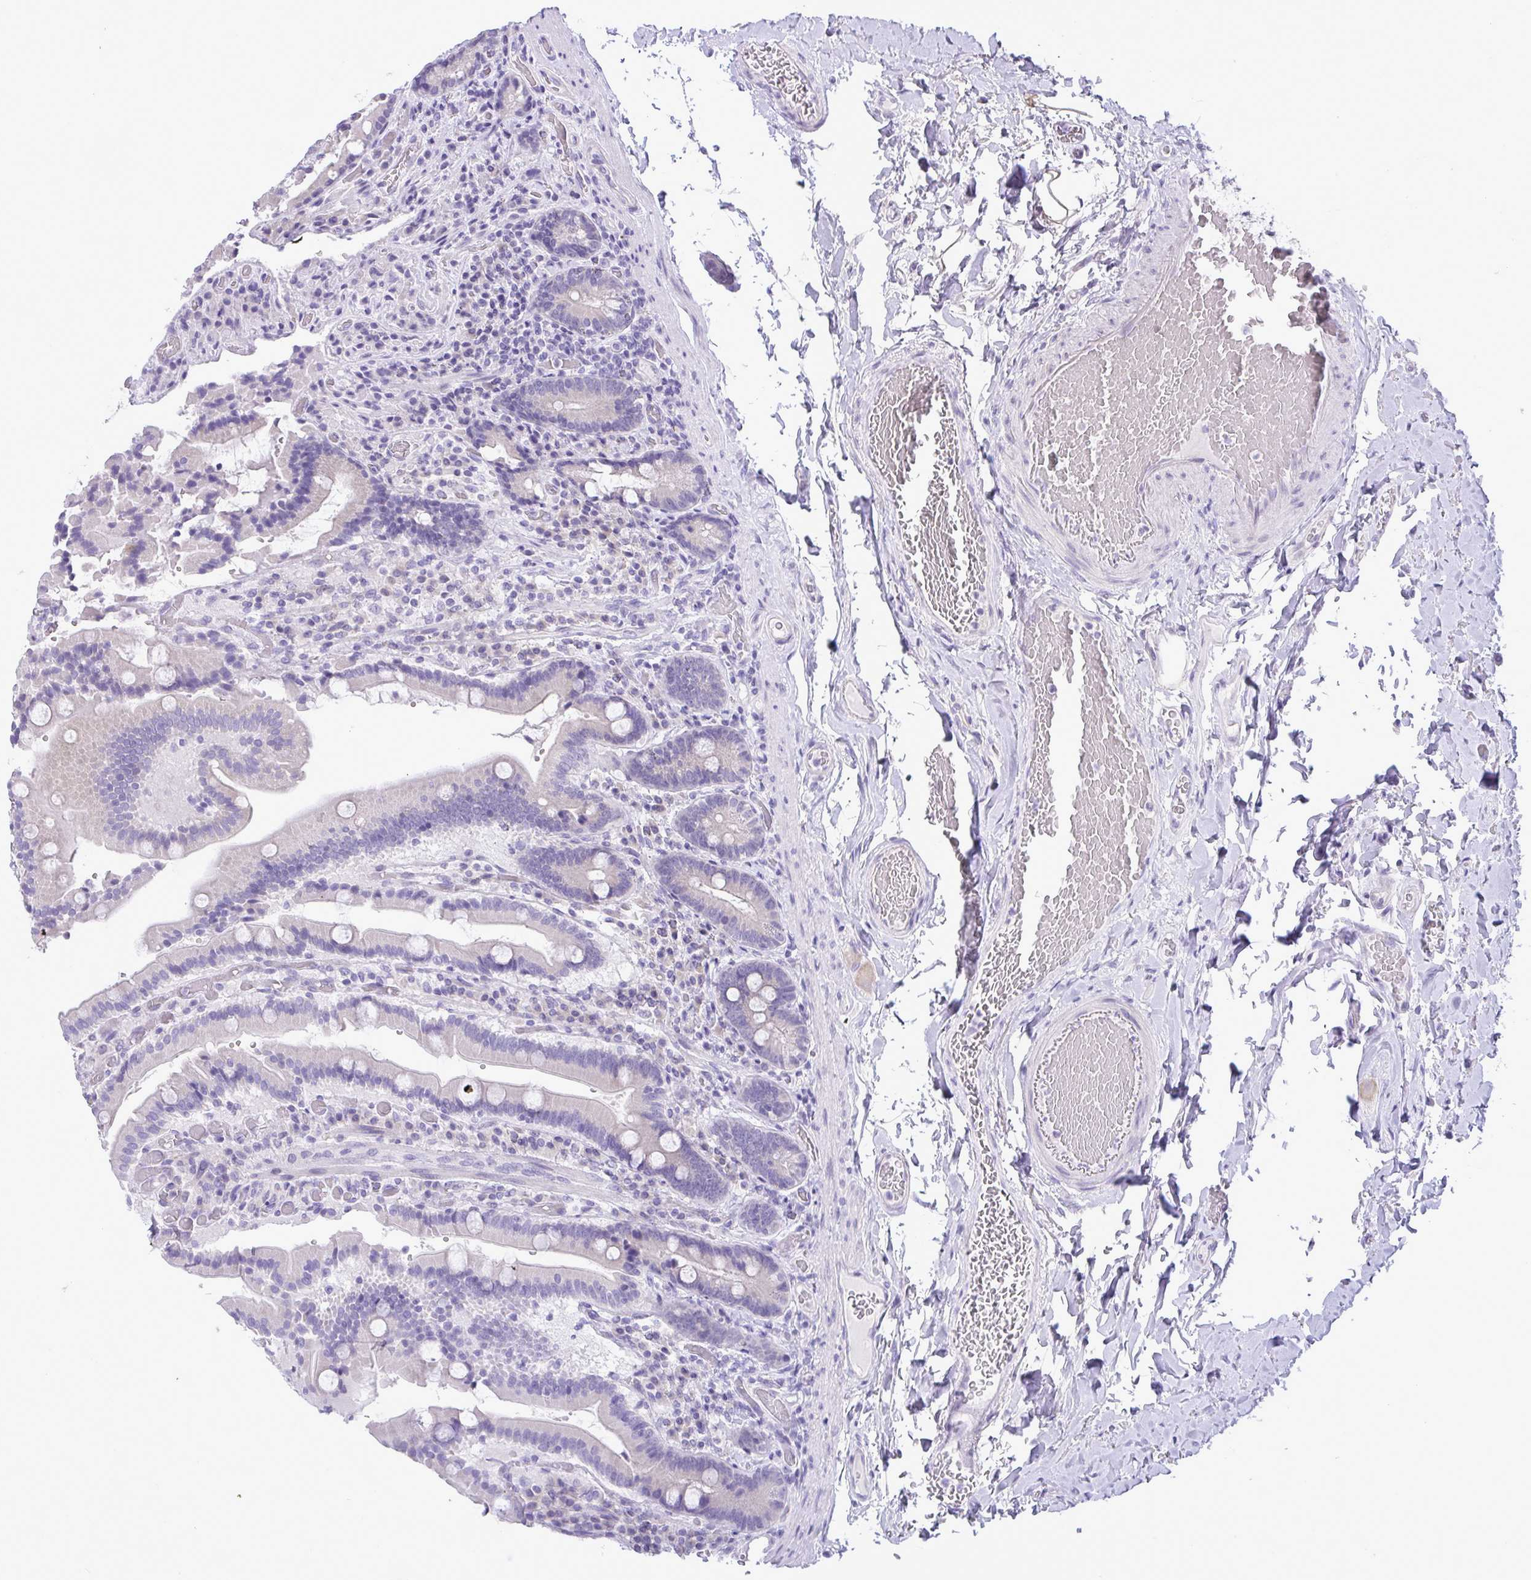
{"staining": {"intensity": "negative", "quantity": "none", "location": "none"}, "tissue": "duodenum", "cell_type": "Glandular cells", "image_type": "normal", "snomed": [{"axis": "morphology", "description": "Normal tissue, NOS"}, {"axis": "topography", "description": "Duodenum"}], "caption": "This is an immunohistochemistry (IHC) image of benign duodenum. There is no positivity in glandular cells.", "gene": "C4orf33", "patient": {"sex": "female", "age": 62}}